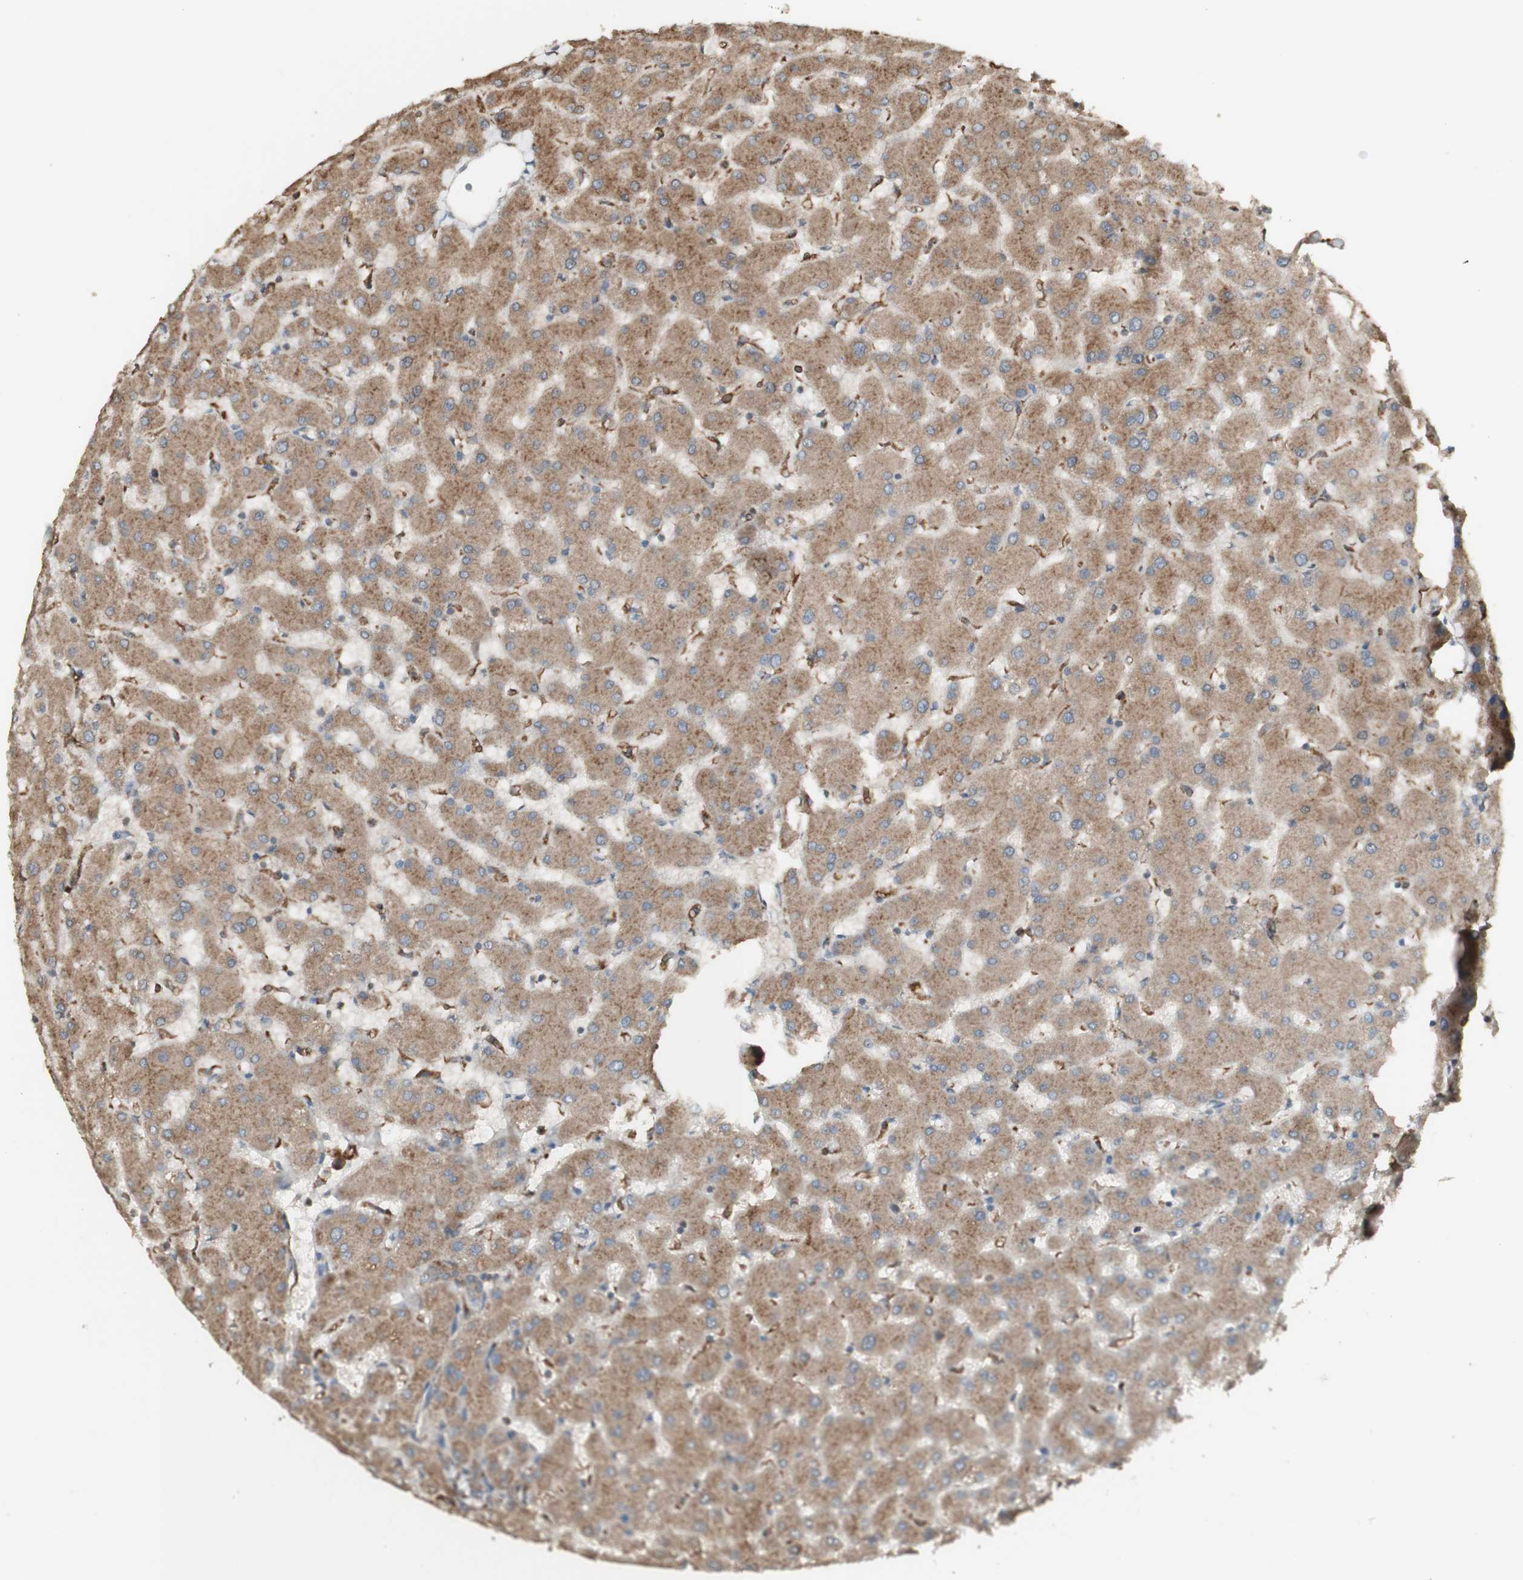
{"staining": {"intensity": "moderate", "quantity": ">75%", "location": "cytoplasmic/membranous"}, "tissue": "liver", "cell_type": "Cholangiocytes", "image_type": "normal", "snomed": [{"axis": "morphology", "description": "Normal tissue, NOS"}, {"axis": "topography", "description": "Liver"}], "caption": "Benign liver was stained to show a protein in brown. There is medium levels of moderate cytoplasmic/membranous expression in approximately >75% of cholangiocytes. Using DAB (3,3'-diaminobenzidine) (brown) and hematoxylin (blue) stains, captured at high magnification using brightfield microscopy.", "gene": "ATP6V1E1", "patient": {"sex": "female", "age": 63}}